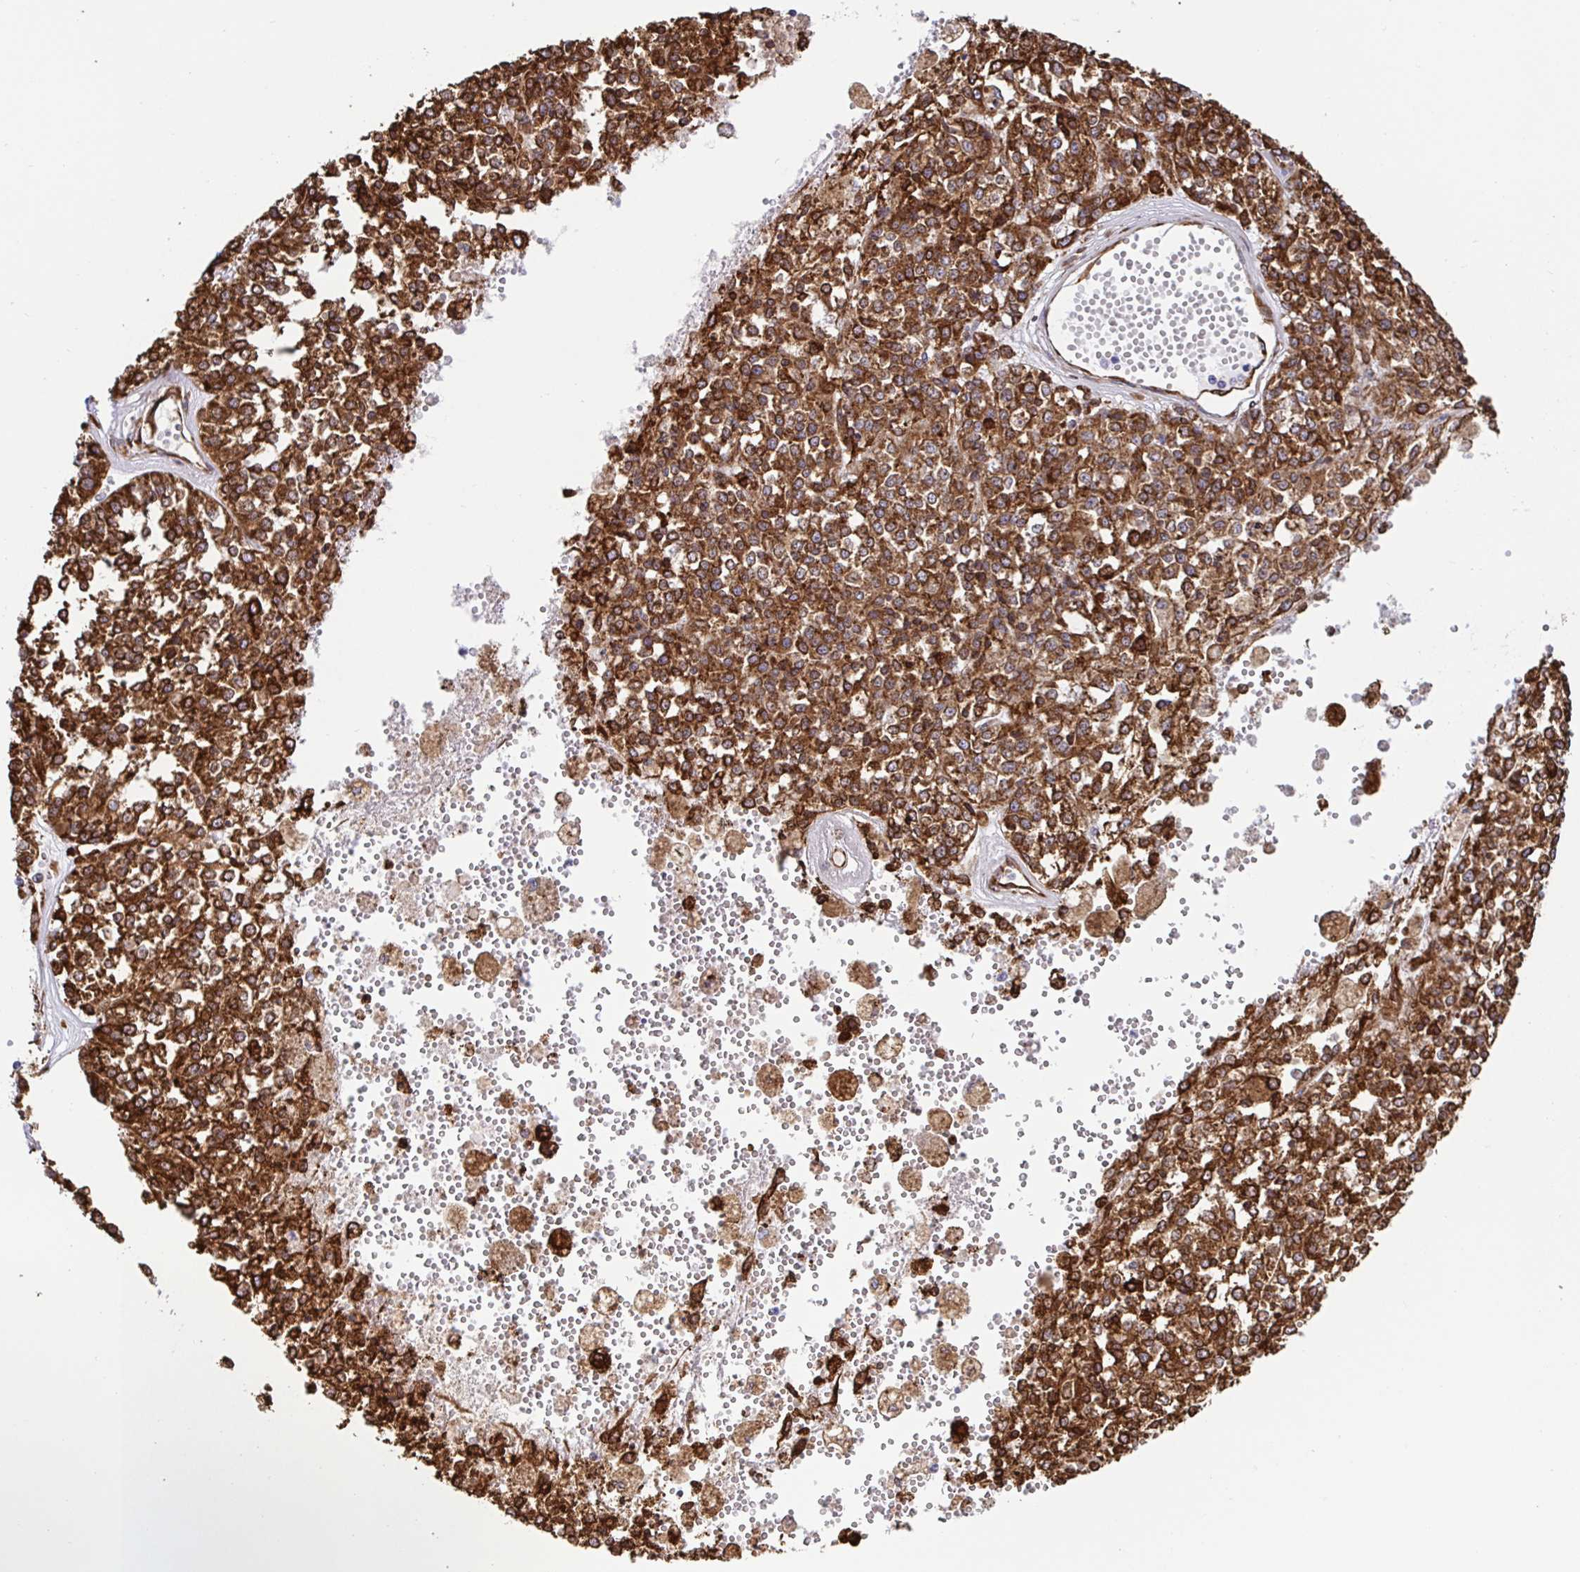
{"staining": {"intensity": "strong", "quantity": ">75%", "location": "cytoplasmic/membranous"}, "tissue": "melanoma", "cell_type": "Tumor cells", "image_type": "cancer", "snomed": [{"axis": "morphology", "description": "Malignant melanoma, Metastatic site"}, {"axis": "topography", "description": "Lymph node"}], "caption": "Immunohistochemical staining of melanoma displays strong cytoplasmic/membranous protein positivity in about >75% of tumor cells.", "gene": "MAOA", "patient": {"sex": "female", "age": 64}}